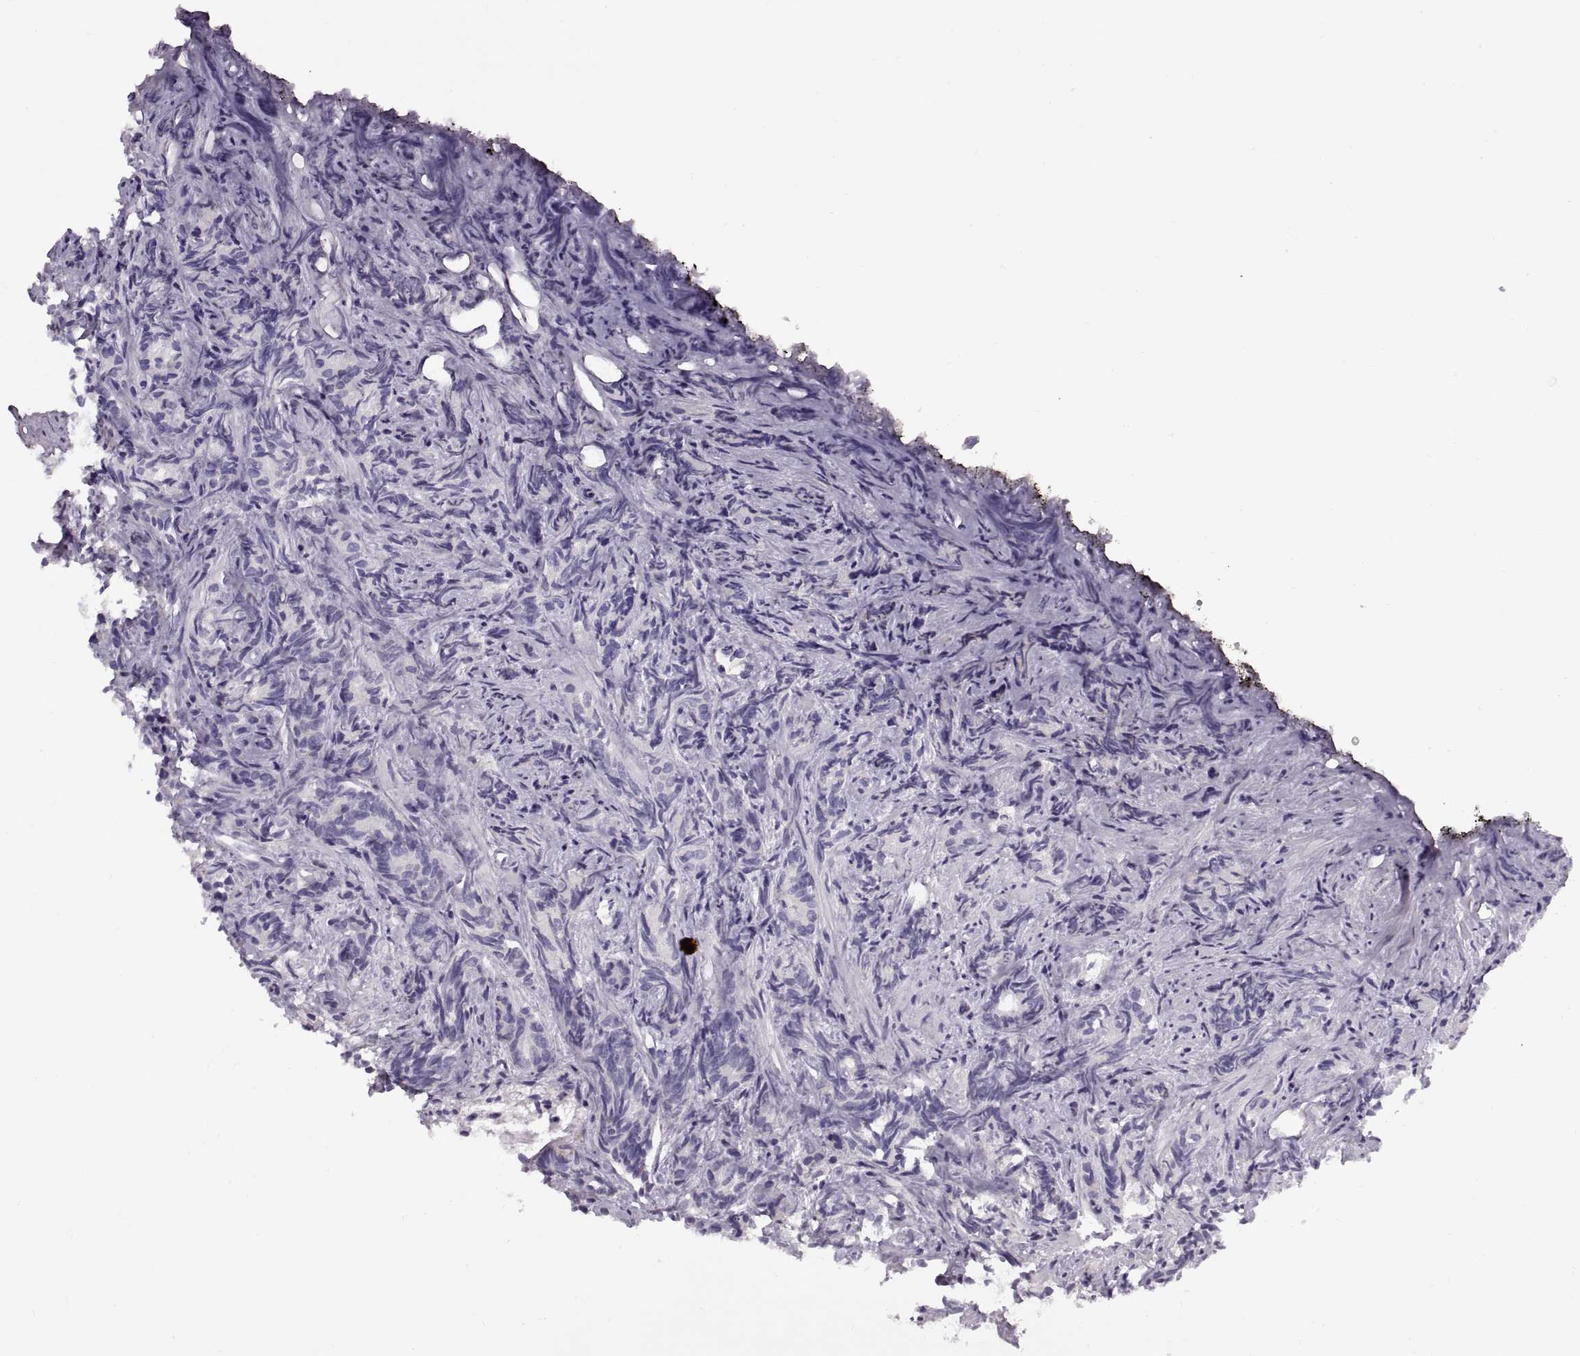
{"staining": {"intensity": "negative", "quantity": "none", "location": "none"}, "tissue": "prostate cancer", "cell_type": "Tumor cells", "image_type": "cancer", "snomed": [{"axis": "morphology", "description": "Adenocarcinoma, High grade"}, {"axis": "topography", "description": "Prostate"}], "caption": "This is an immunohistochemistry (IHC) photomicrograph of human prostate adenocarcinoma (high-grade). There is no positivity in tumor cells.", "gene": "CALCR", "patient": {"sex": "male", "age": 84}}